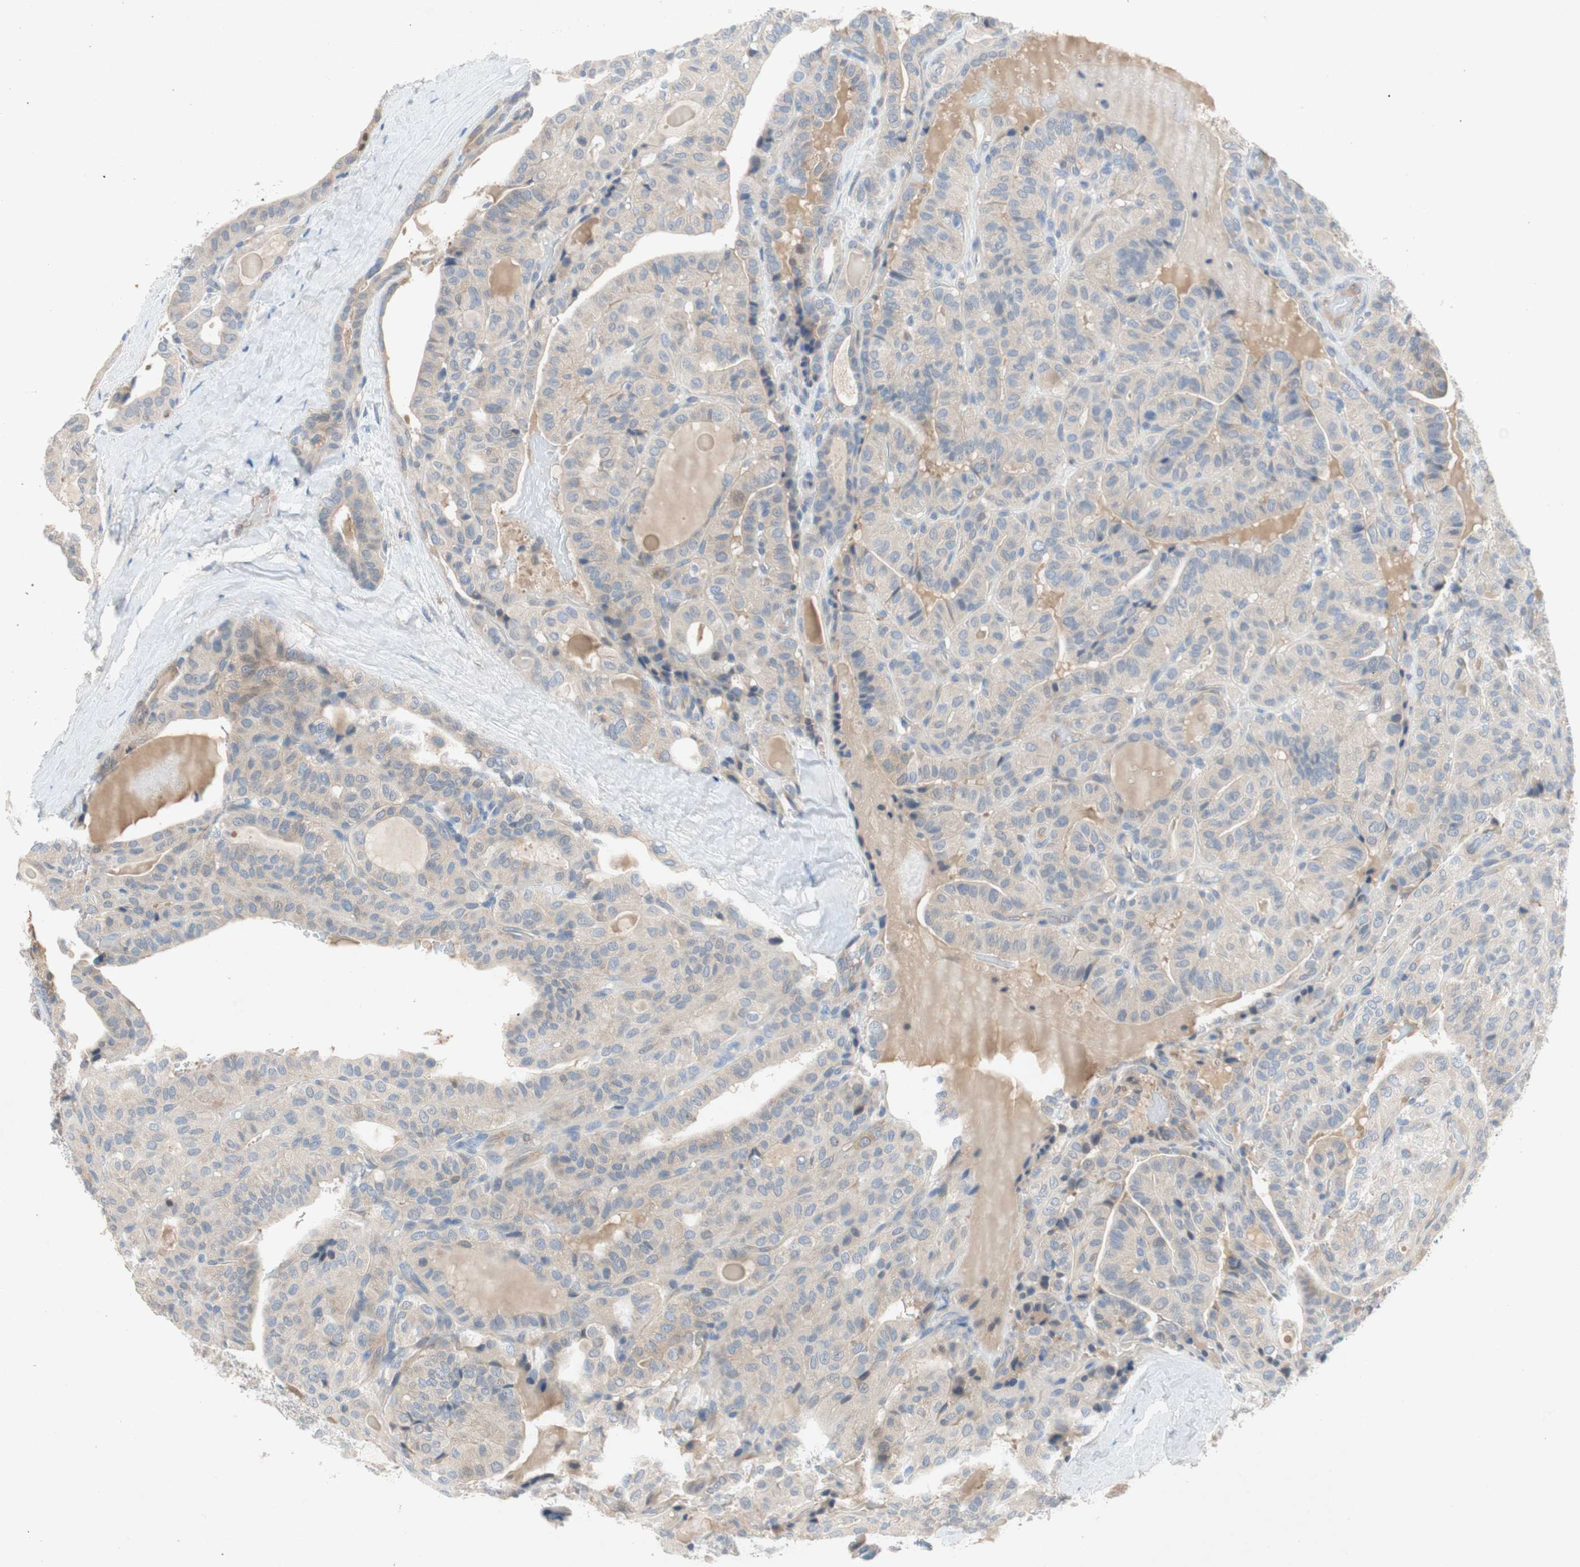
{"staining": {"intensity": "weak", "quantity": "25%-75%", "location": "cytoplasmic/membranous"}, "tissue": "thyroid cancer", "cell_type": "Tumor cells", "image_type": "cancer", "snomed": [{"axis": "morphology", "description": "Papillary adenocarcinoma, NOS"}, {"axis": "topography", "description": "Thyroid gland"}], "caption": "Protein positivity by IHC demonstrates weak cytoplasmic/membranous staining in approximately 25%-75% of tumor cells in thyroid cancer (papillary adenocarcinoma).", "gene": "RELB", "patient": {"sex": "male", "age": 77}}